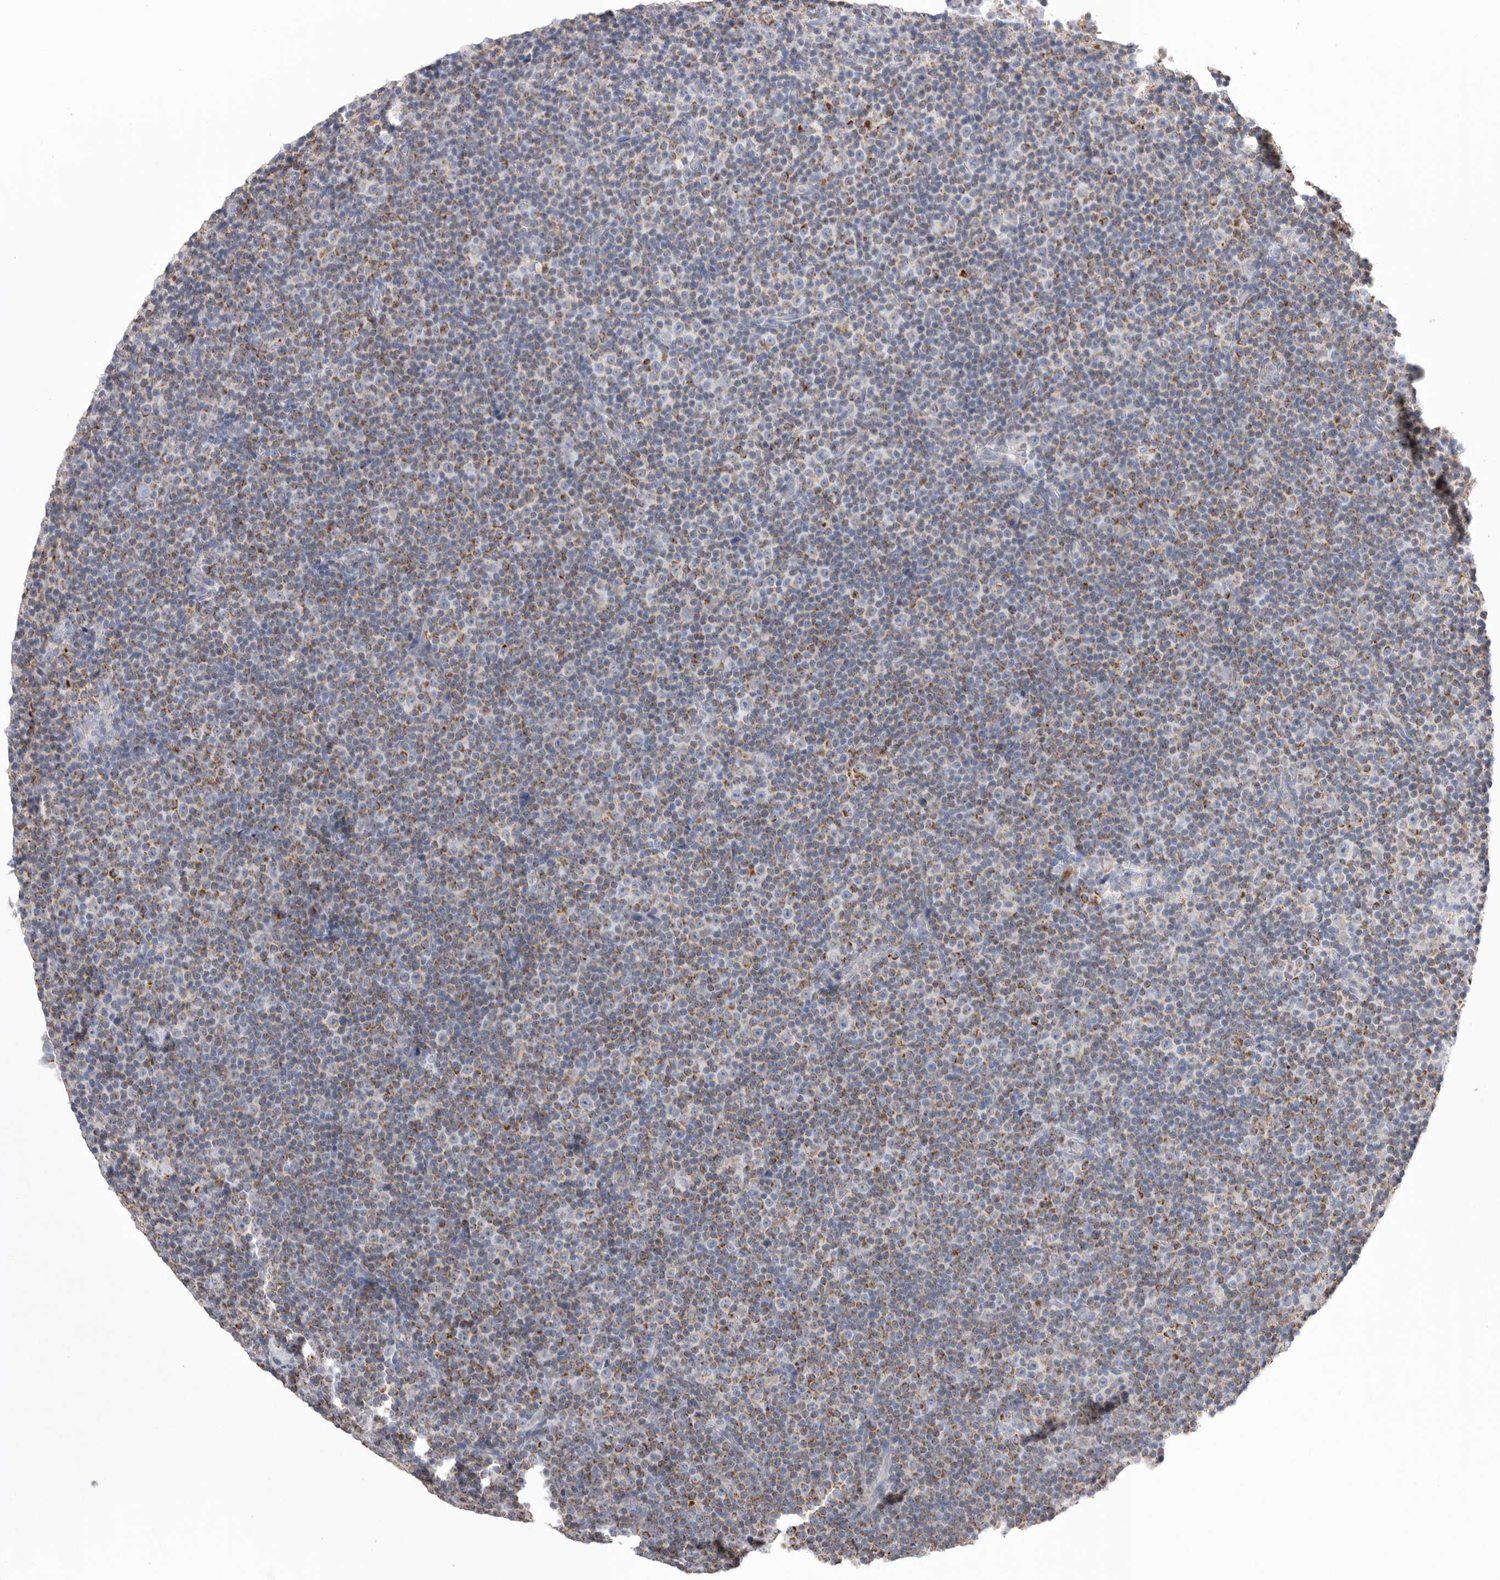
{"staining": {"intensity": "moderate", "quantity": "25%-75%", "location": "cytoplasmic/membranous"}, "tissue": "lymphoma", "cell_type": "Tumor cells", "image_type": "cancer", "snomed": [{"axis": "morphology", "description": "Malignant lymphoma, non-Hodgkin's type, Low grade"}, {"axis": "topography", "description": "Lymph node"}], "caption": "Lymphoma tissue shows moderate cytoplasmic/membranous positivity in approximately 25%-75% of tumor cells, visualized by immunohistochemistry.", "gene": "VDAC3", "patient": {"sex": "female", "age": 67}}